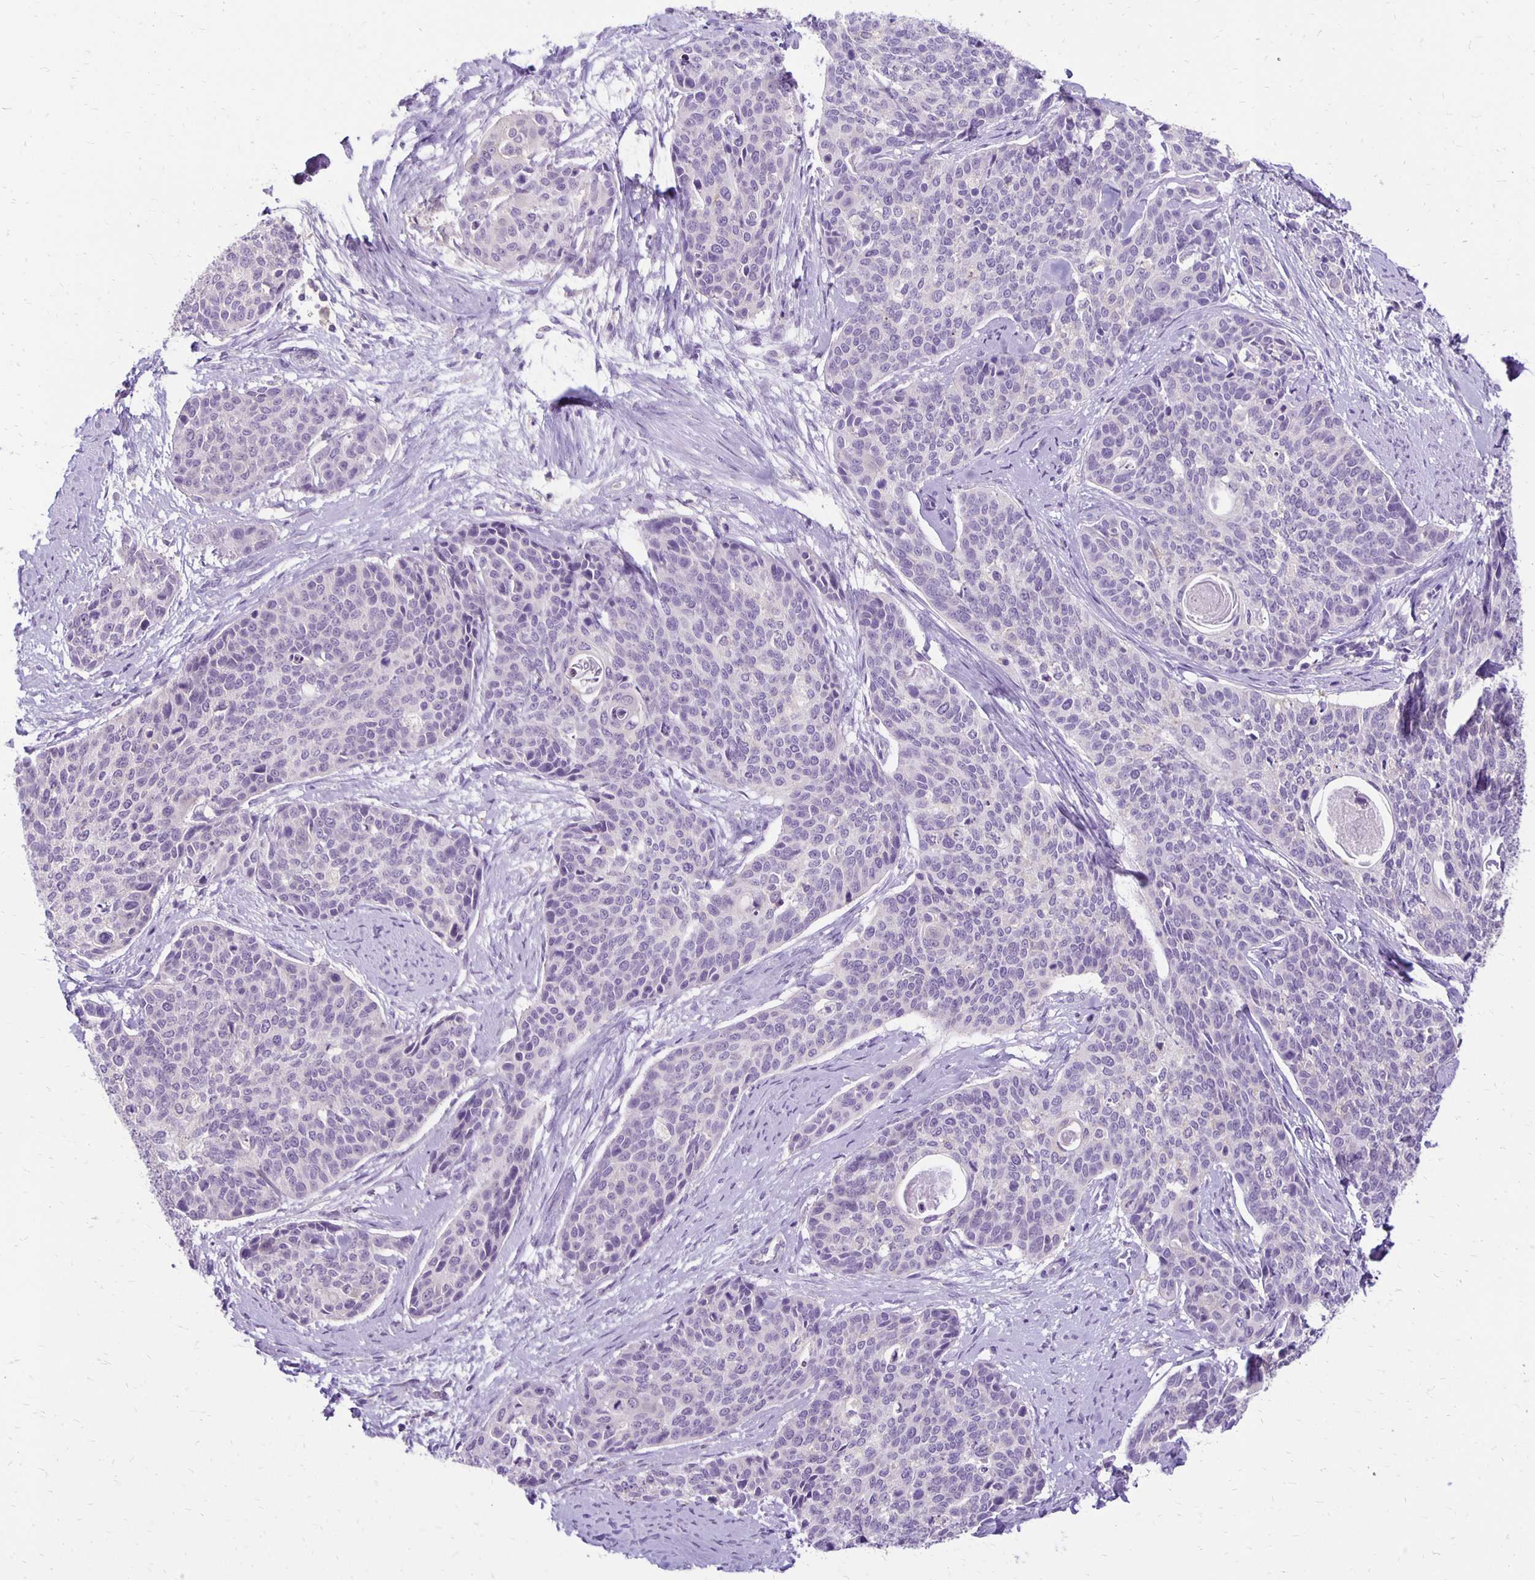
{"staining": {"intensity": "negative", "quantity": "none", "location": "none"}, "tissue": "cervical cancer", "cell_type": "Tumor cells", "image_type": "cancer", "snomed": [{"axis": "morphology", "description": "Squamous cell carcinoma, NOS"}, {"axis": "topography", "description": "Cervix"}], "caption": "The photomicrograph demonstrates no significant expression in tumor cells of cervical squamous cell carcinoma.", "gene": "ANKRD45", "patient": {"sex": "female", "age": 69}}